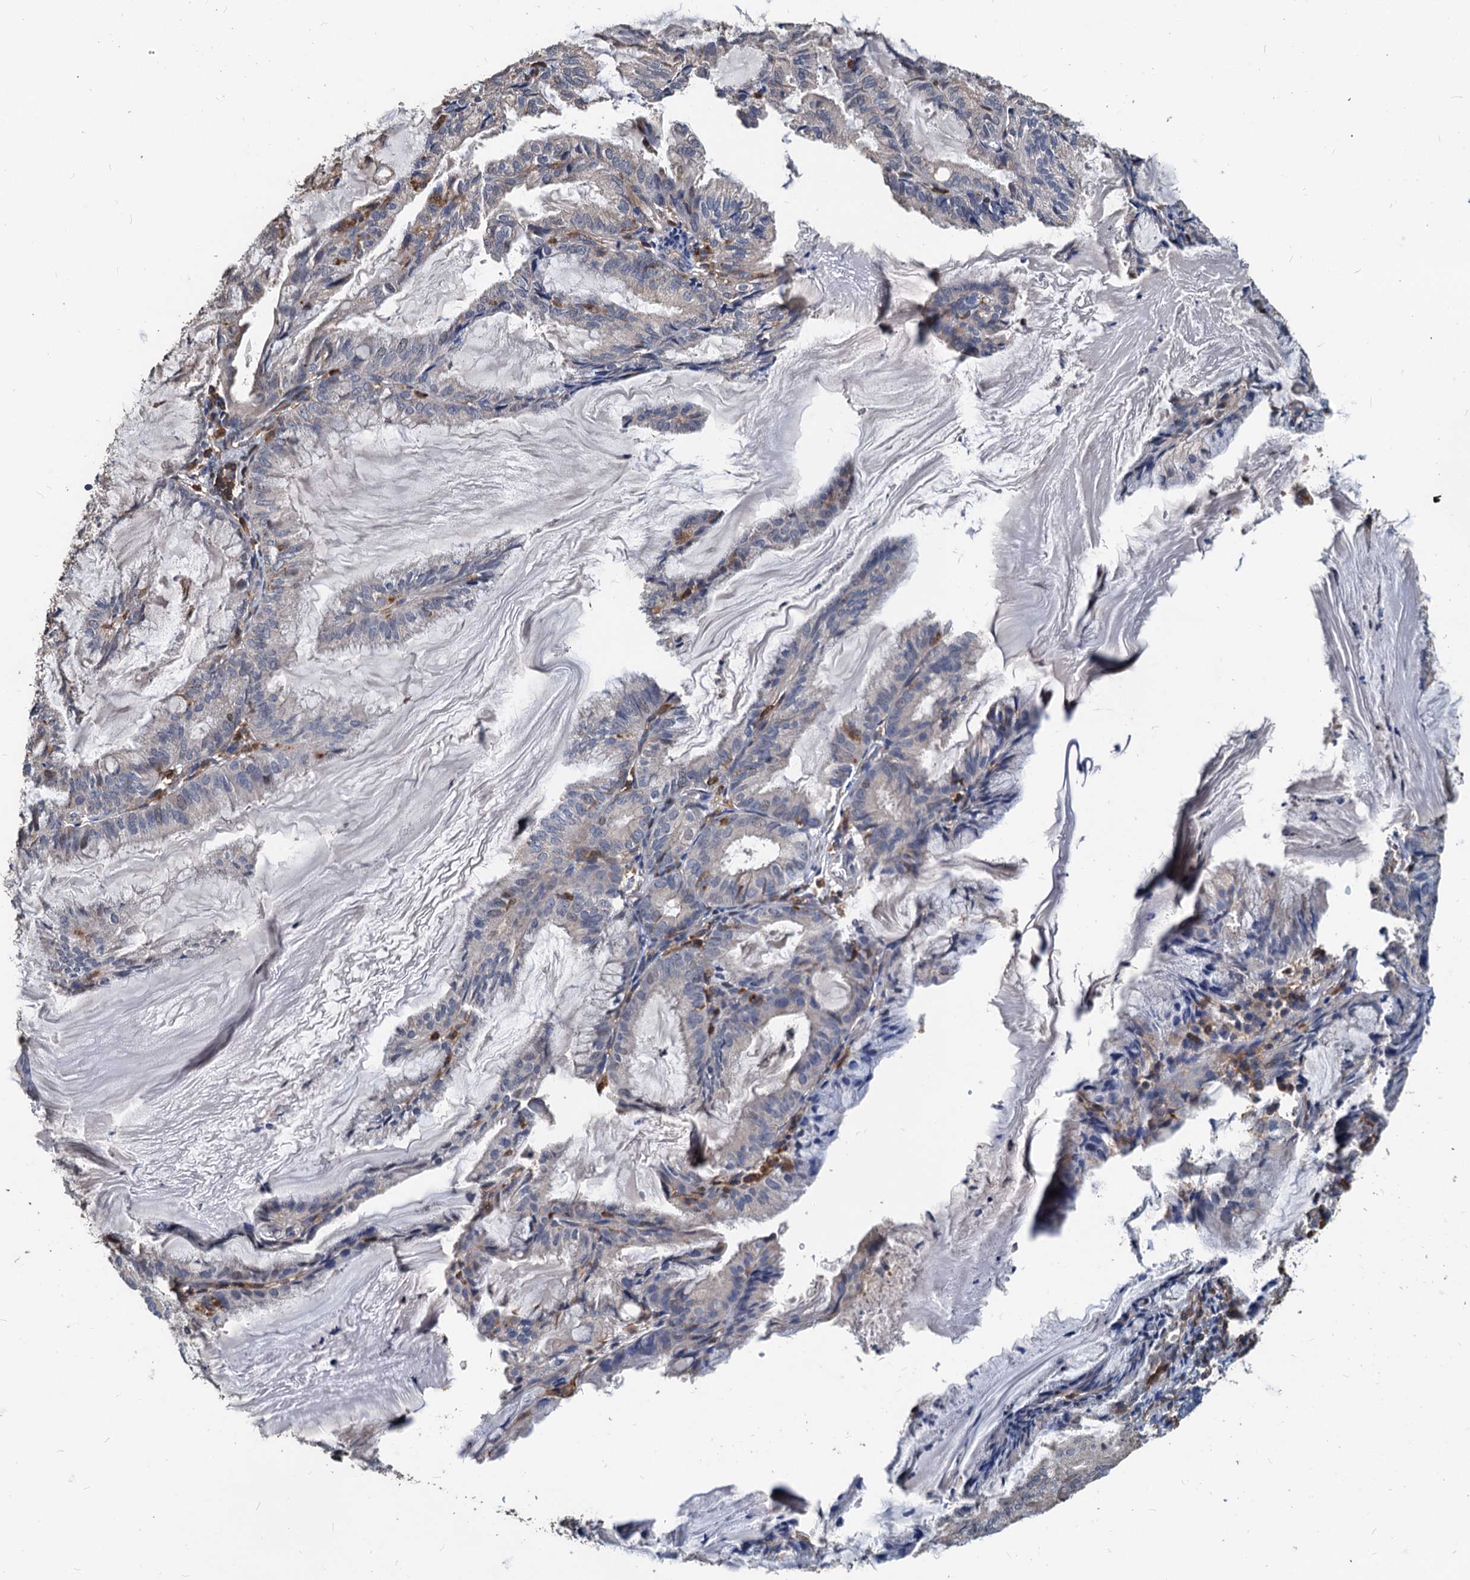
{"staining": {"intensity": "negative", "quantity": "none", "location": "none"}, "tissue": "endometrial cancer", "cell_type": "Tumor cells", "image_type": "cancer", "snomed": [{"axis": "morphology", "description": "Adenocarcinoma, NOS"}, {"axis": "topography", "description": "Endometrium"}], "caption": "An immunohistochemistry histopathology image of endometrial cancer is shown. There is no staining in tumor cells of endometrial cancer.", "gene": "LCP2", "patient": {"sex": "female", "age": 86}}